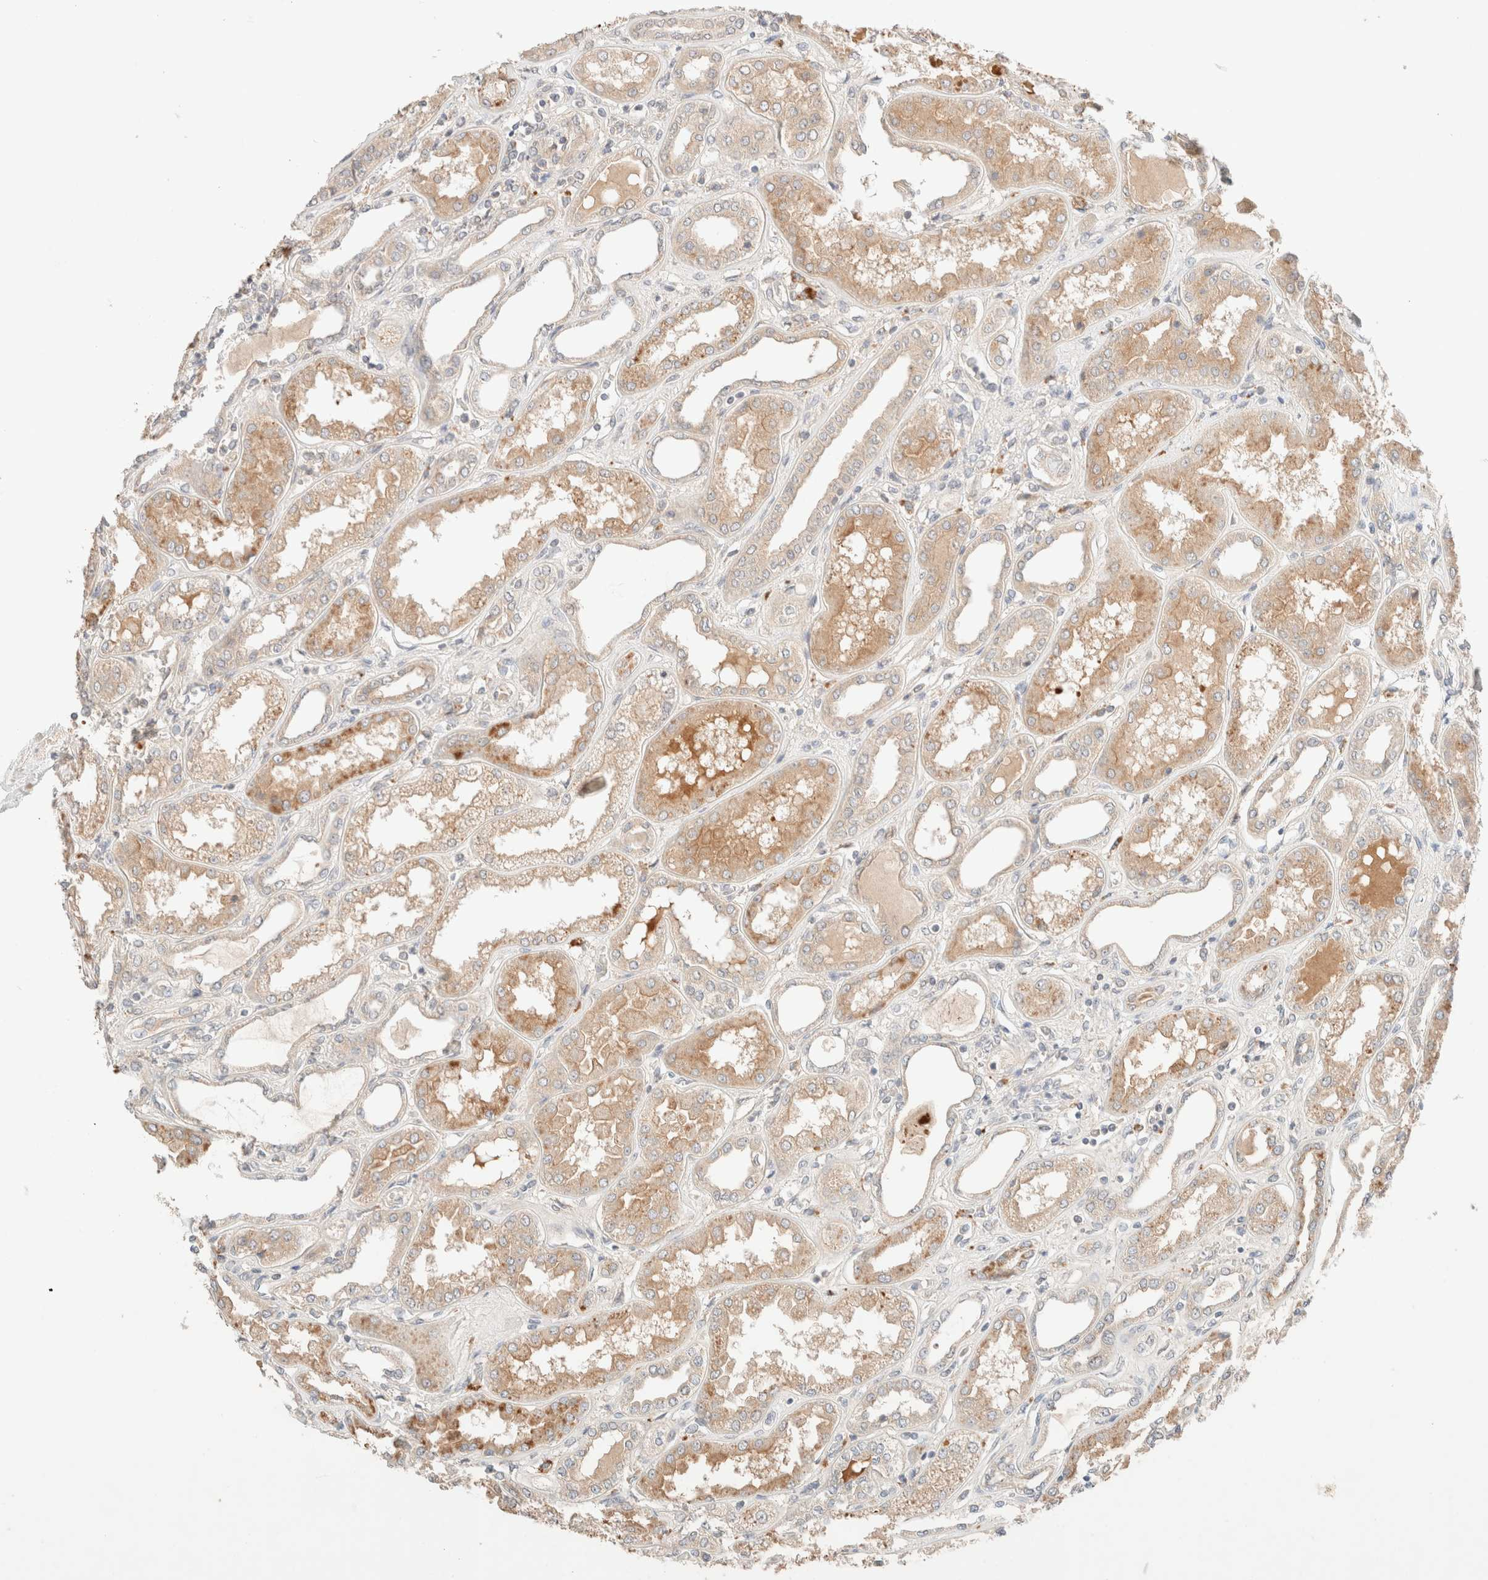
{"staining": {"intensity": "weak", "quantity": ">75%", "location": "cytoplasmic/membranous"}, "tissue": "kidney", "cell_type": "Cells in glomeruli", "image_type": "normal", "snomed": [{"axis": "morphology", "description": "Normal tissue, NOS"}, {"axis": "topography", "description": "Kidney"}], "caption": "Immunohistochemical staining of unremarkable kidney exhibits >75% levels of weak cytoplasmic/membranous protein positivity in about >75% of cells in glomeruli. The staining was performed using DAB to visualize the protein expression in brown, while the nuclei were stained in blue with hematoxylin (Magnification: 20x).", "gene": "SARM1", "patient": {"sex": "female", "age": 56}}